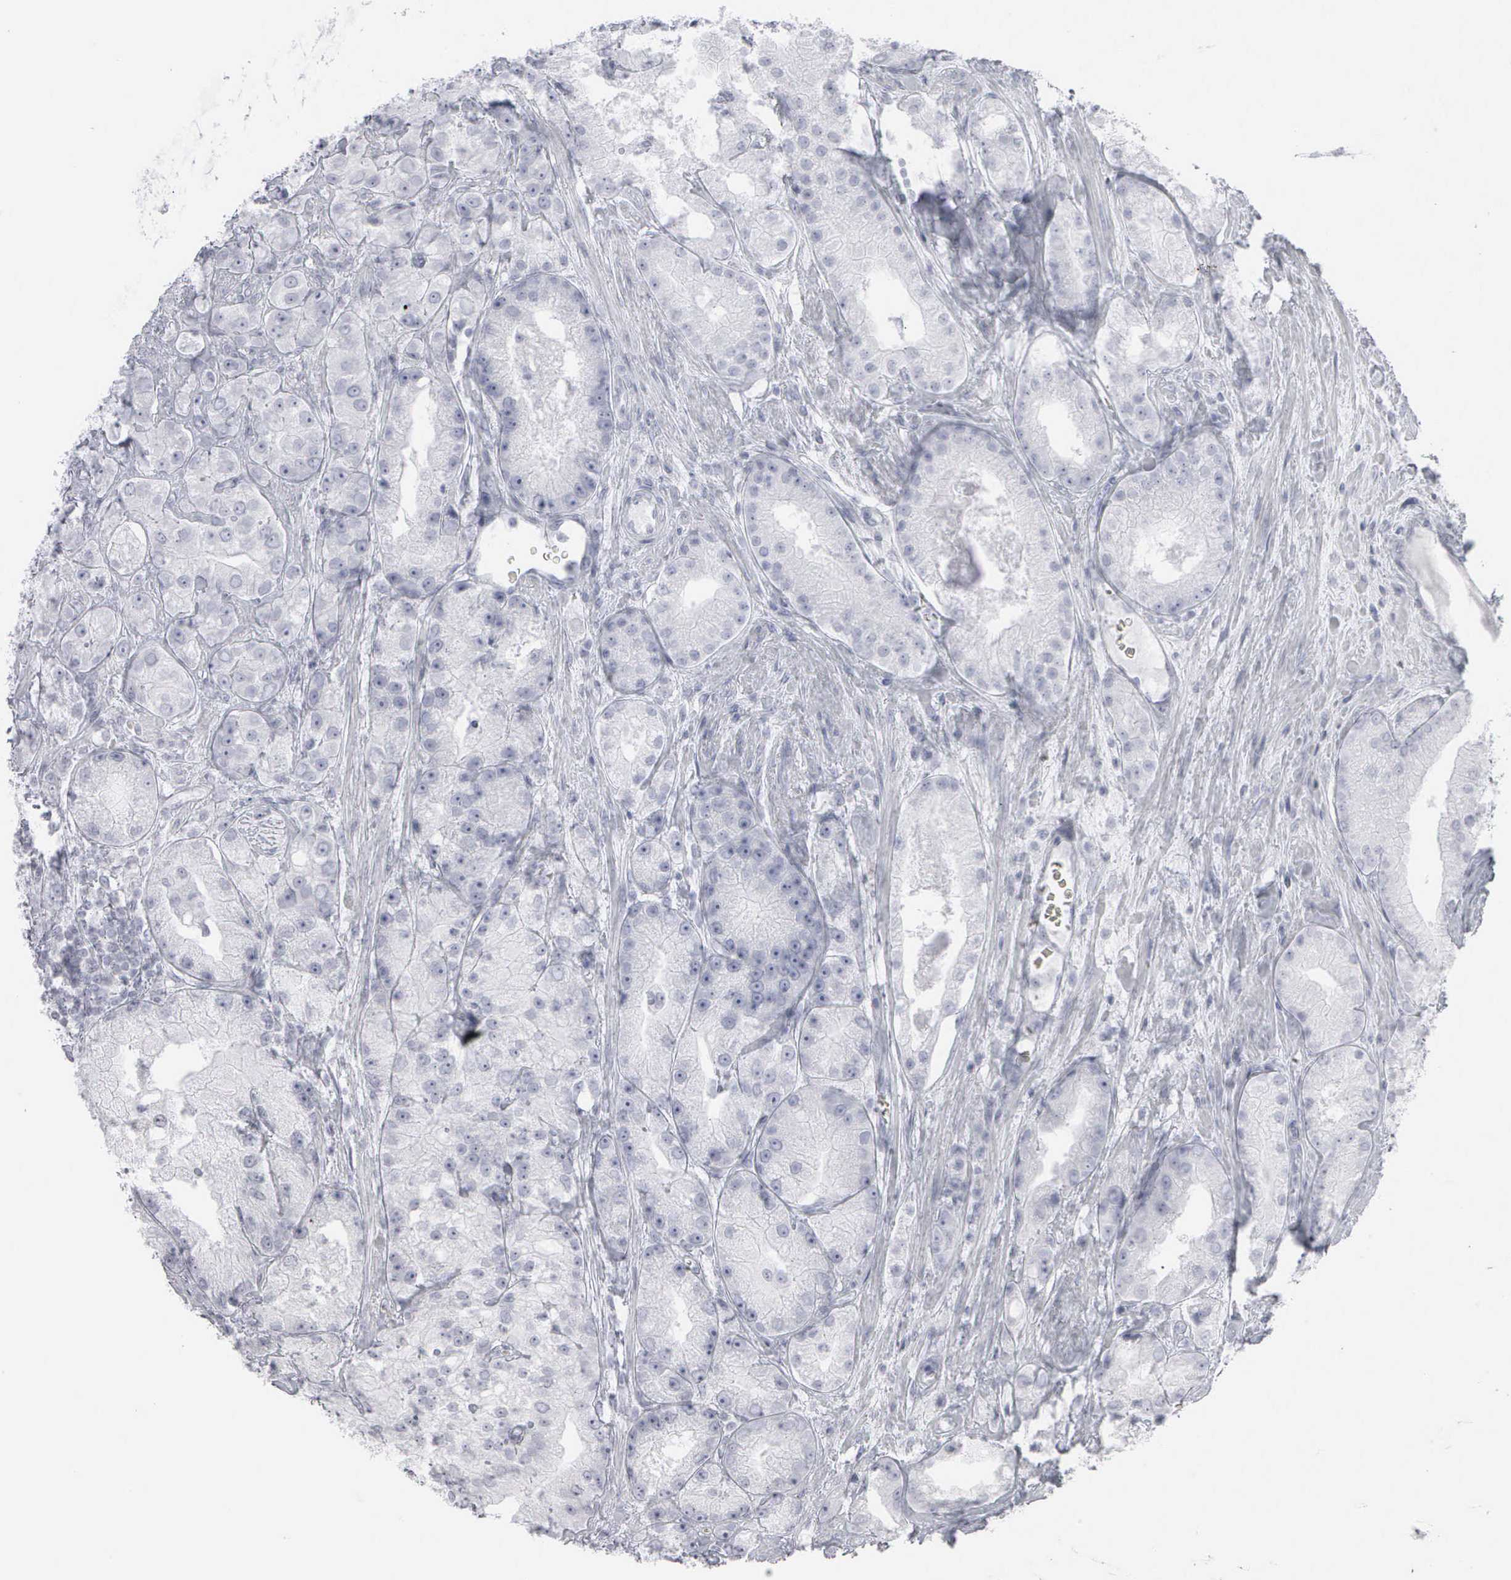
{"staining": {"intensity": "negative", "quantity": "none", "location": "none"}, "tissue": "prostate cancer", "cell_type": "Tumor cells", "image_type": "cancer", "snomed": [{"axis": "morphology", "description": "Adenocarcinoma, Medium grade"}, {"axis": "topography", "description": "Prostate"}], "caption": "Prostate cancer was stained to show a protein in brown. There is no significant staining in tumor cells.", "gene": "KRT14", "patient": {"sex": "male", "age": 72}}